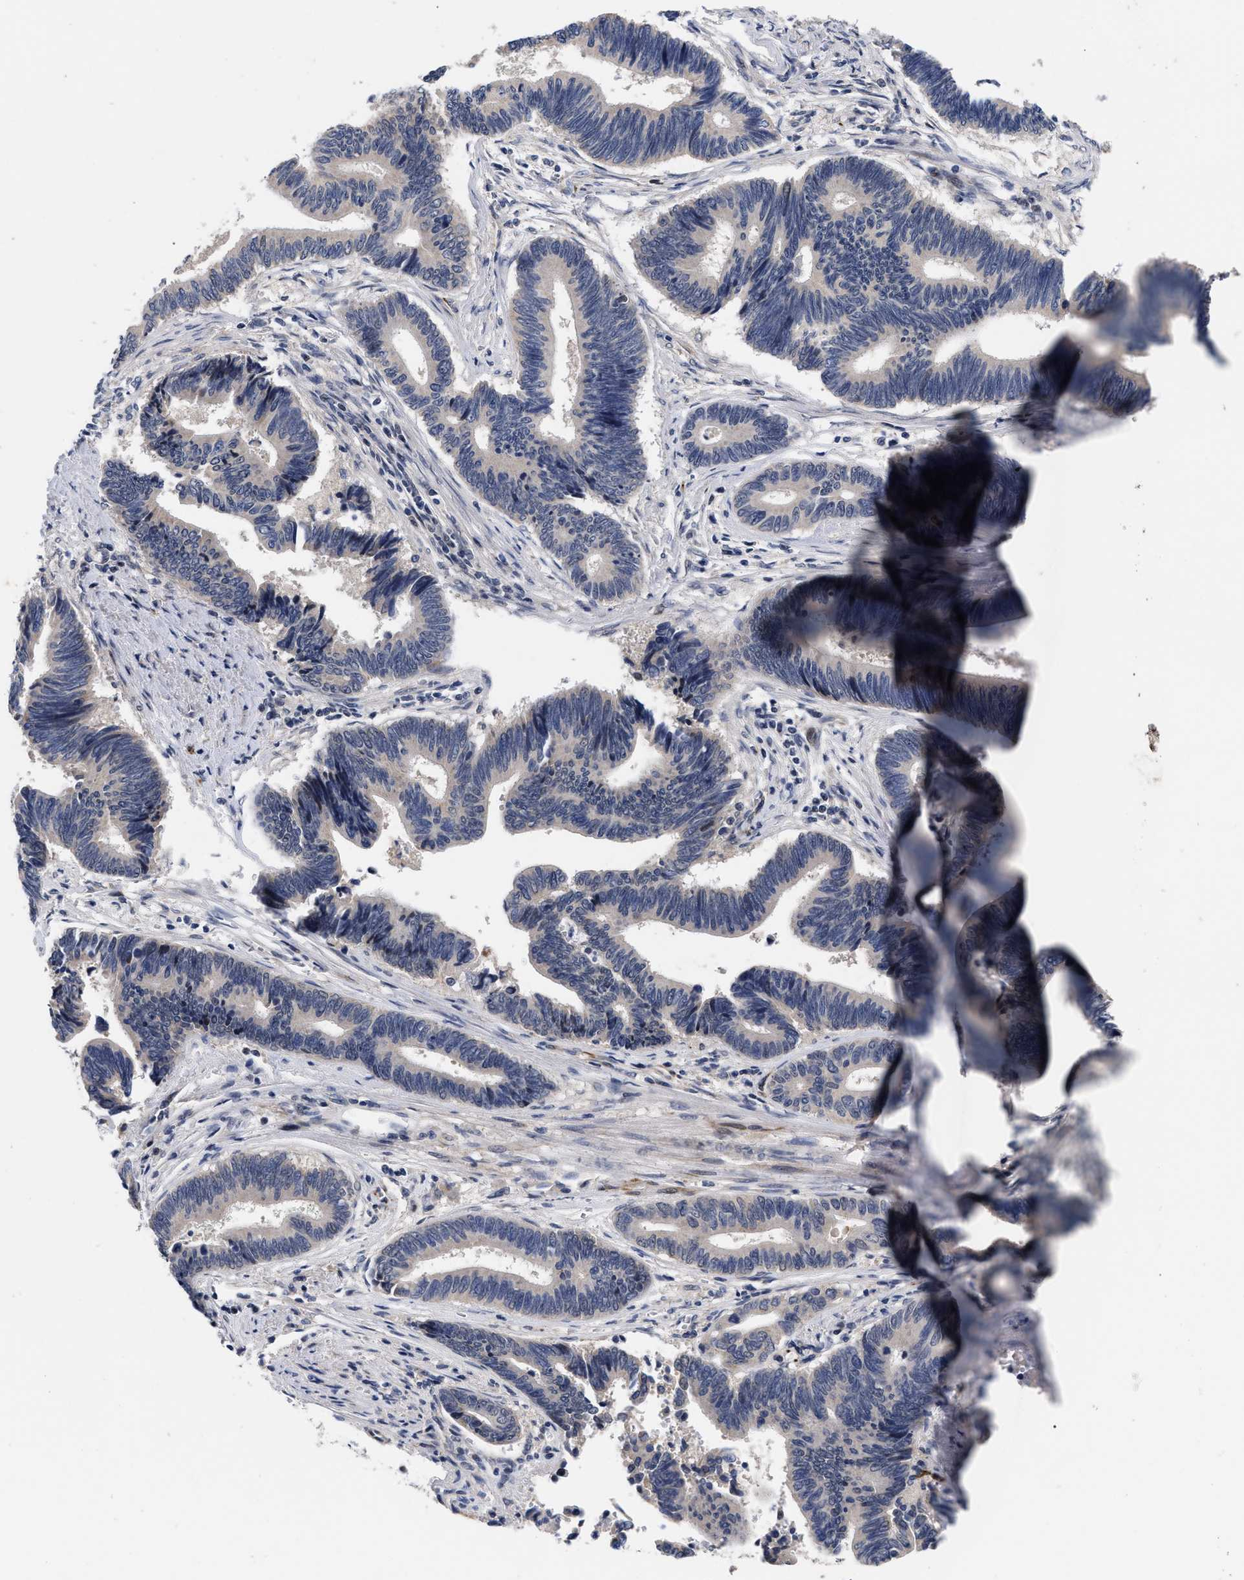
{"staining": {"intensity": "negative", "quantity": "none", "location": "none"}, "tissue": "pancreatic cancer", "cell_type": "Tumor cells", "image_type": "cancer", "snomed": [{"axis": "morphology", "description": "Adenocarcinoma, NOS"}, {"axis": "topography", "description": "Pancreas"}], "caption": "Adenocarcinoma (pancreatic) stained for a protein using immunohistochemistry (IHC) demonstrates no staining tumor cells.", "gene": "CCN5", "patient": {"sex": "female", "age": 70}}